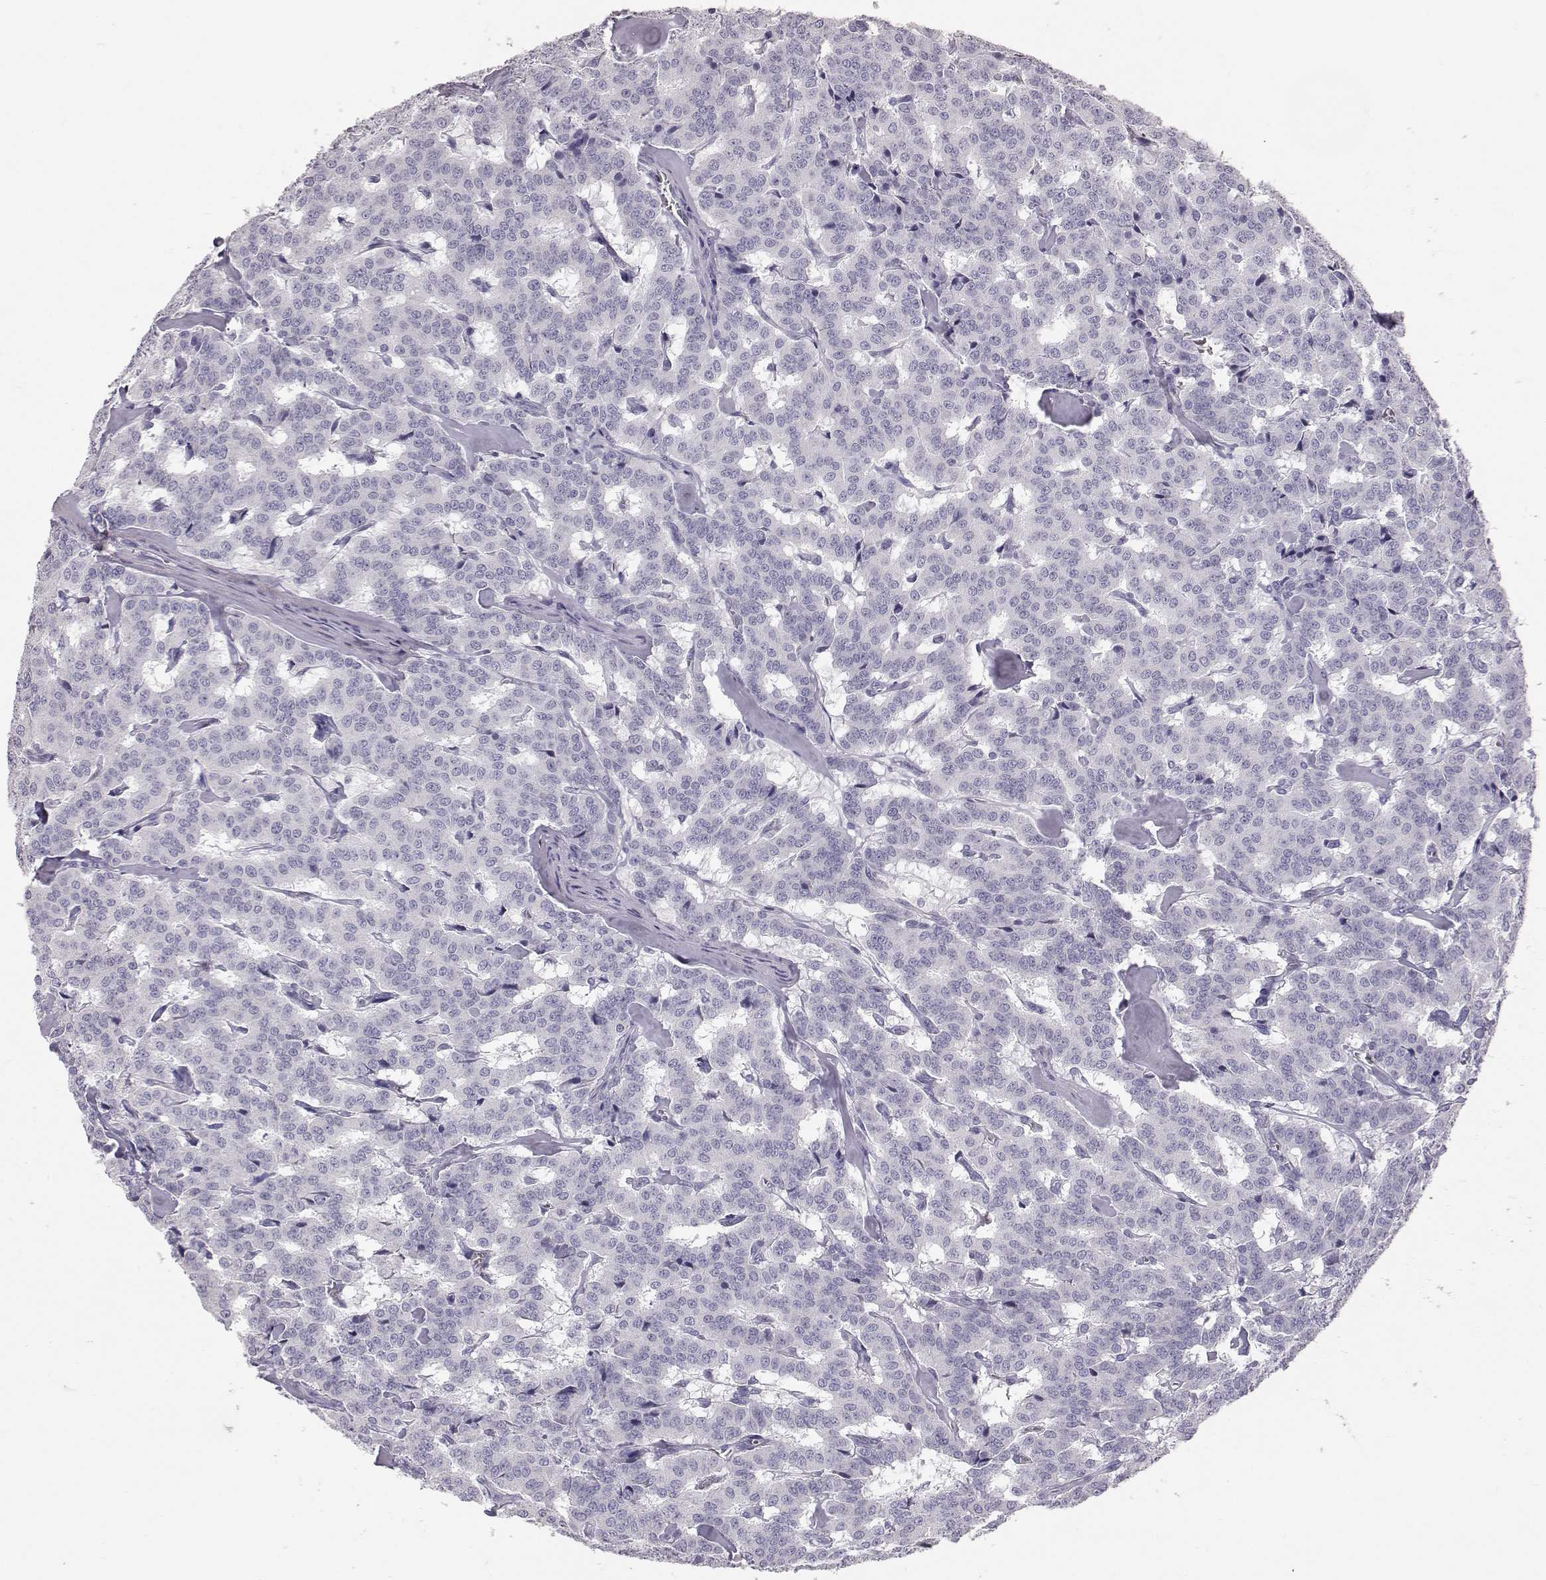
{"staining": {"intensity": "negative", "quantity": "none", "location": "none"}, "tissue": "carcinoid", "cell_type": "Tumor cells", "image_type": "cancer", "snomed": [{"axis": "morphology", "description": "Carcinoid, malignant, NOS"}, {"axis": "topography", "description": "Lung"}], "caption": "Immunohistochemistry image of human carcinoid stained for a protein (brown), which exhibits no positivity in tumor cells. The staining was performed using DAB to visualize the protein expression in brown, while the nuclei were stained in blue with hematoxylin (Magnification: 20x).", "gene": "KRT33A", "patient": {"sex": "female", "age": 46}}